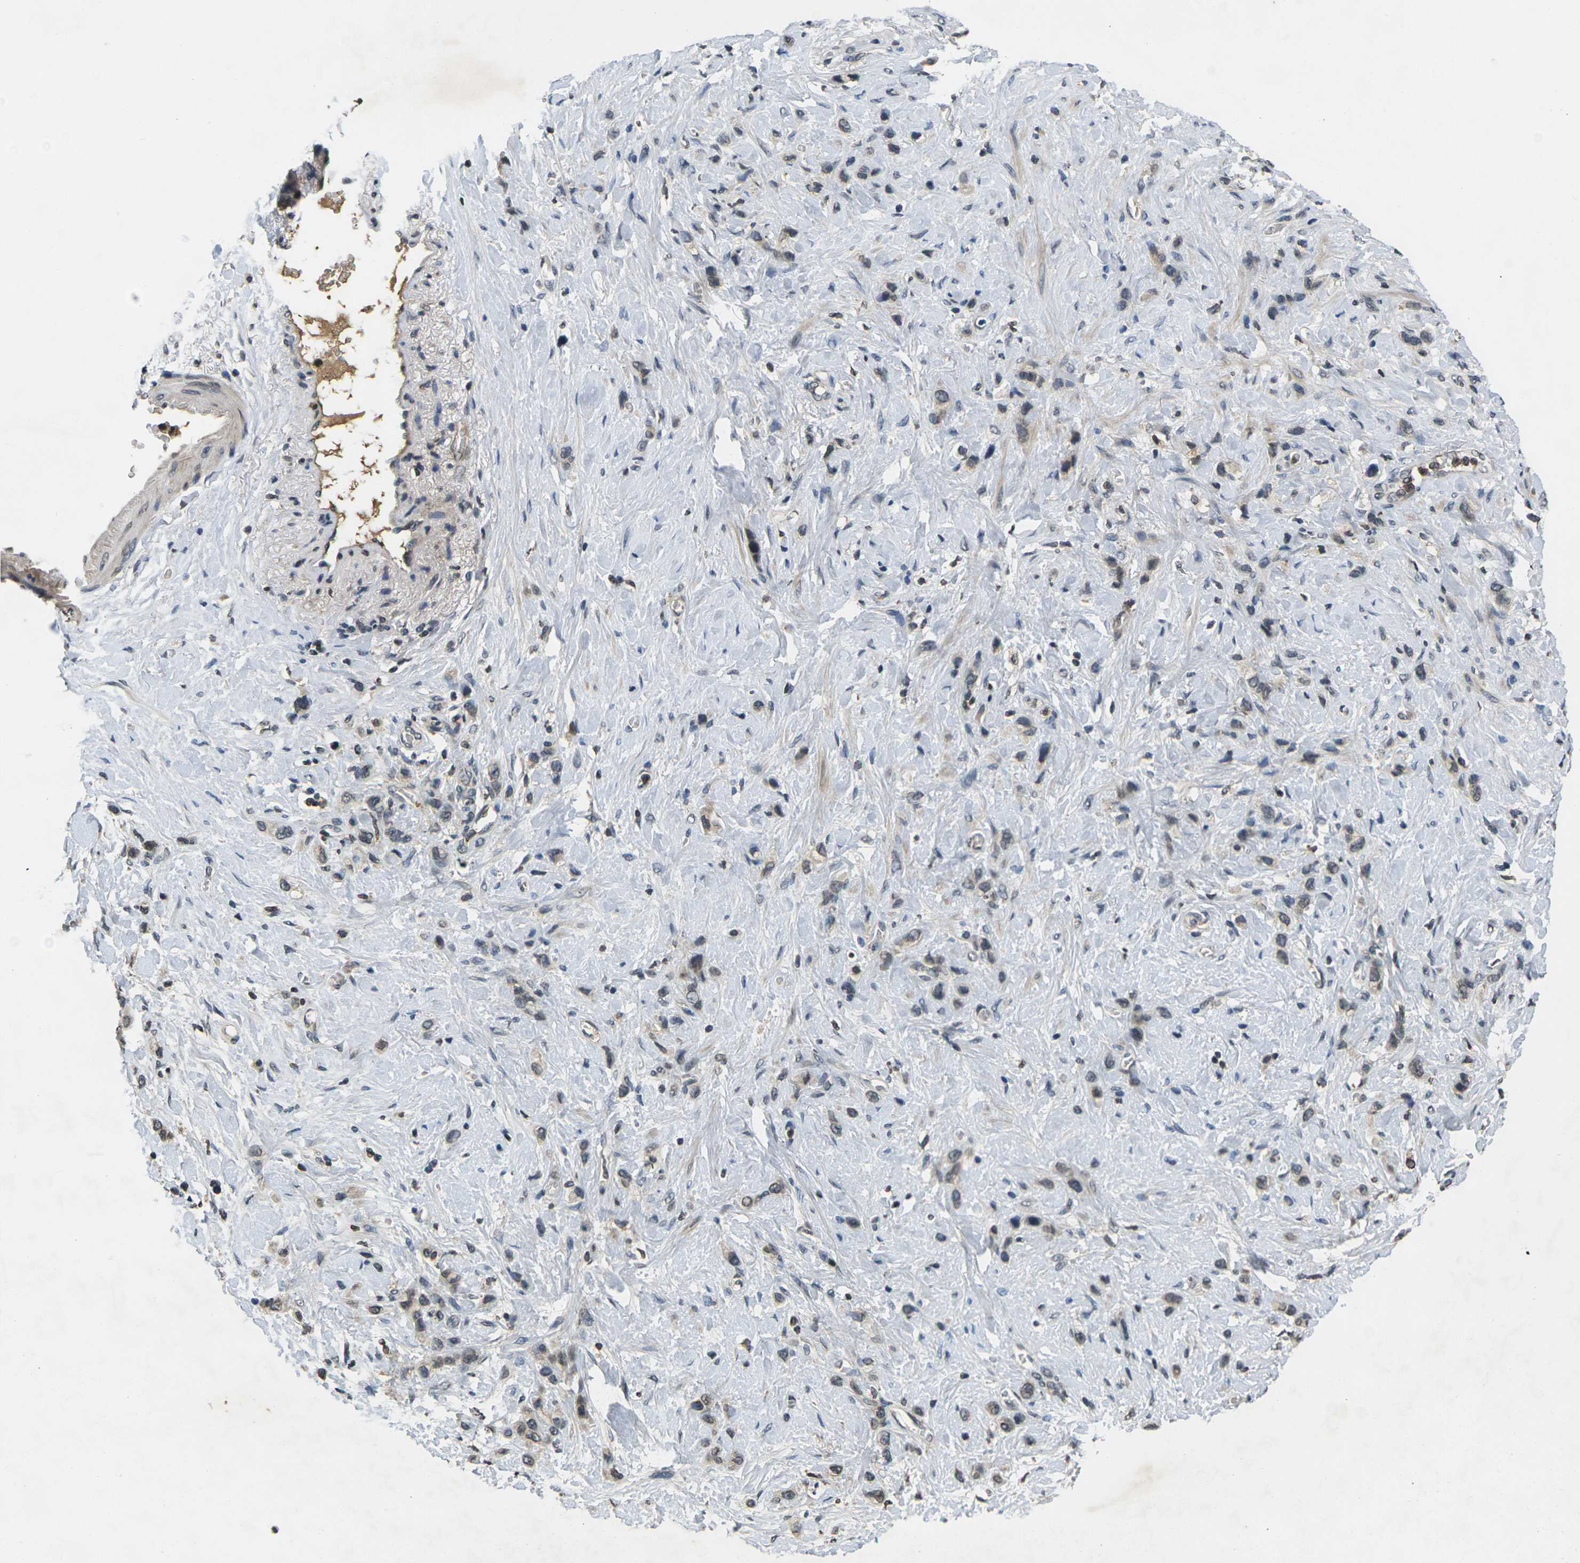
{"staining": {"intensity": "negative", "quantity": "none", "location": "none"}, "tissue": "stomach cancer", "cell_type": "Tumor cells", "image_type": "cancer", "snomed": [{"axis": "morphology", "description": "Adenocarcinoma, NOS"}, {"axis": "morphology", "description": "Adenocarcinoma, High grade"}, {"axis": "topography", "description": "Stomach, upper"}, {"axis": "topography", "description": "Stomach, lower"}], "caption": "Tumor cells show no significant positivity in stomach adenocarcinoma.", "gene": "C1QC", "patient": {"sex": "female", "age": 65}}